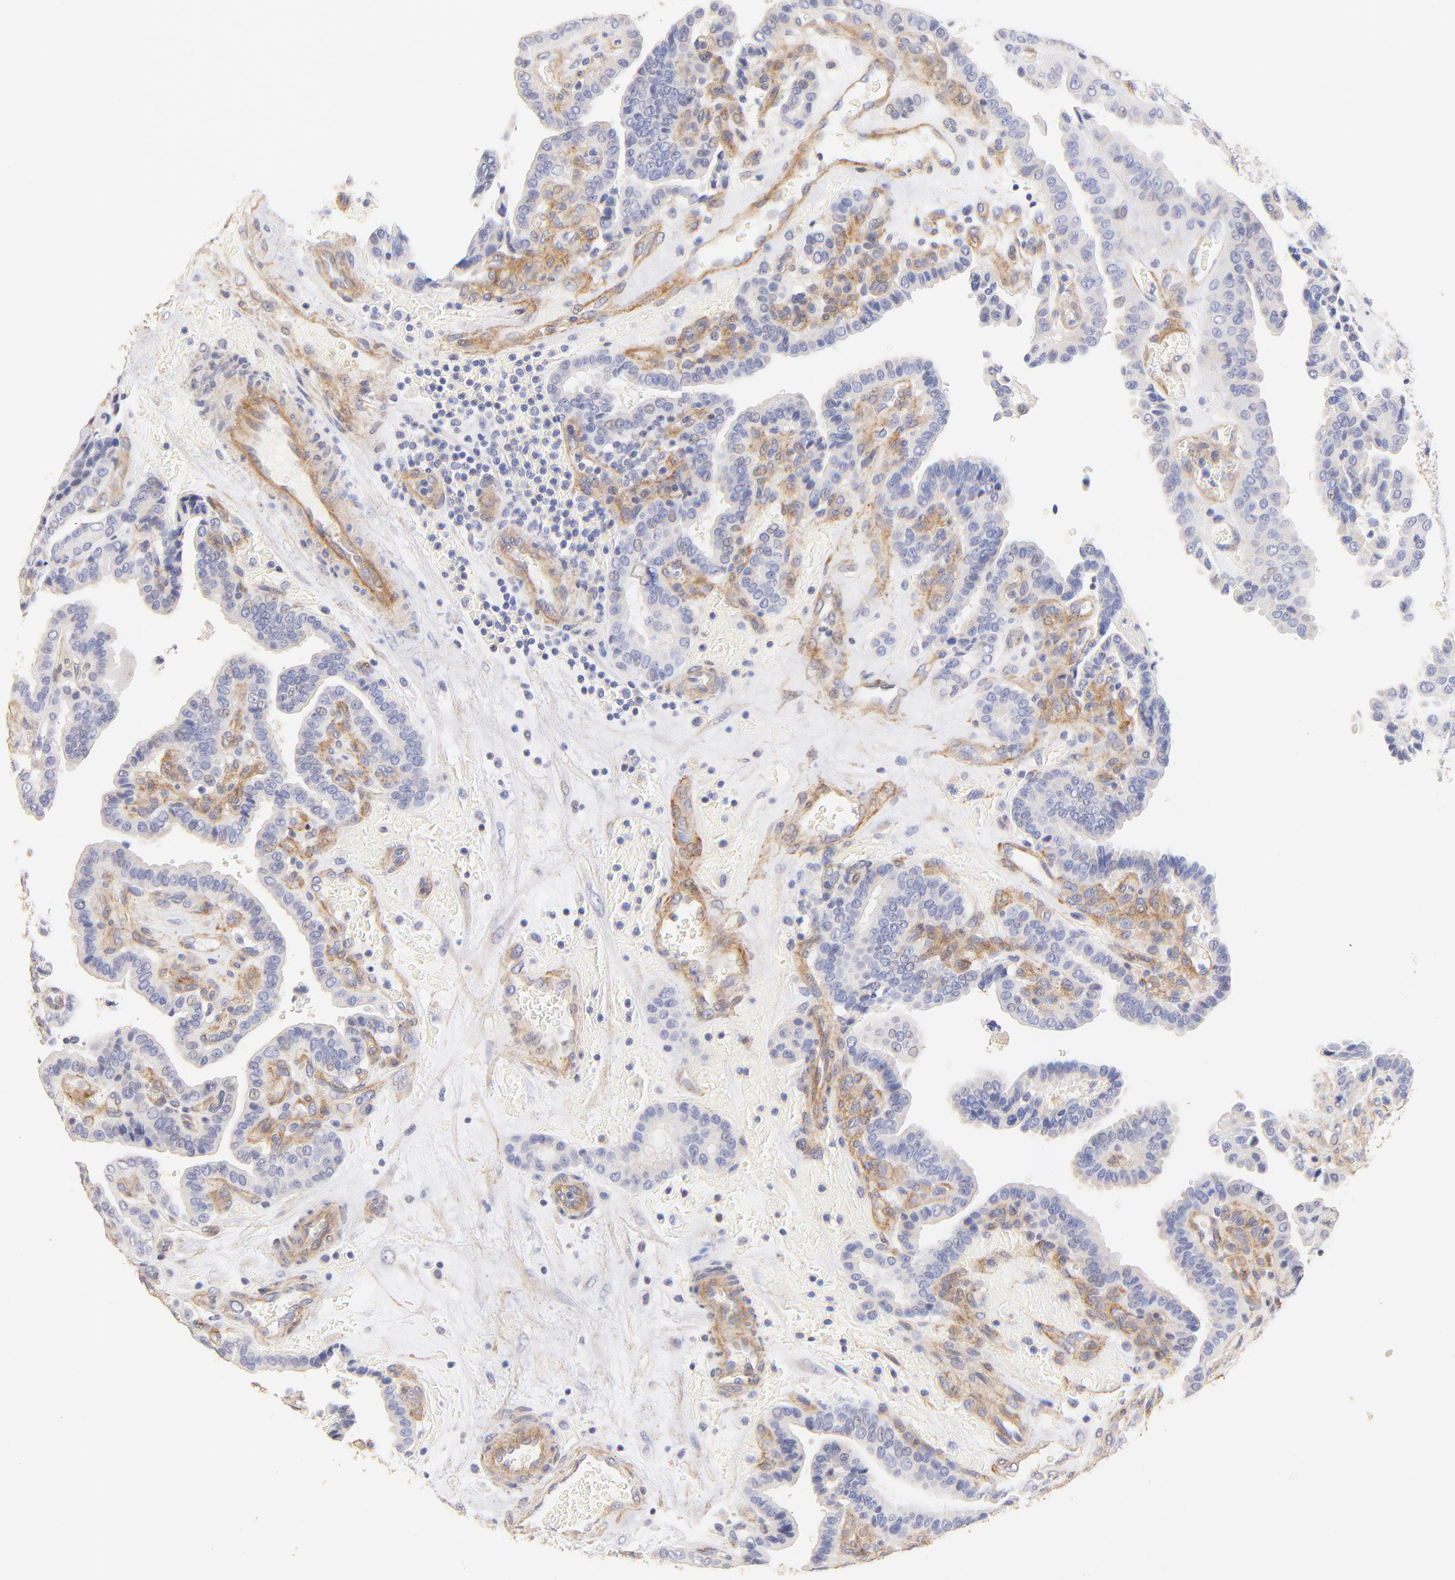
{"staining": {"intensity": "negative", "quantity": "none", "location": "none"}, "tissue": "thyroid cancer", "cell_type": "Tumor cells", "image_type": "cancer", "snomed": [{"axis": "morphology", "description": "Papillary adenocarcinoma, NOS"}, {"axis": "topography", "description": "Thyroid gland"}], "caption": "A histopathology image of human thyroid cancer is negative for staining in tumor cells.", "gene": "ACTRT1", "patient": {"sex": "male", "age": 87}}